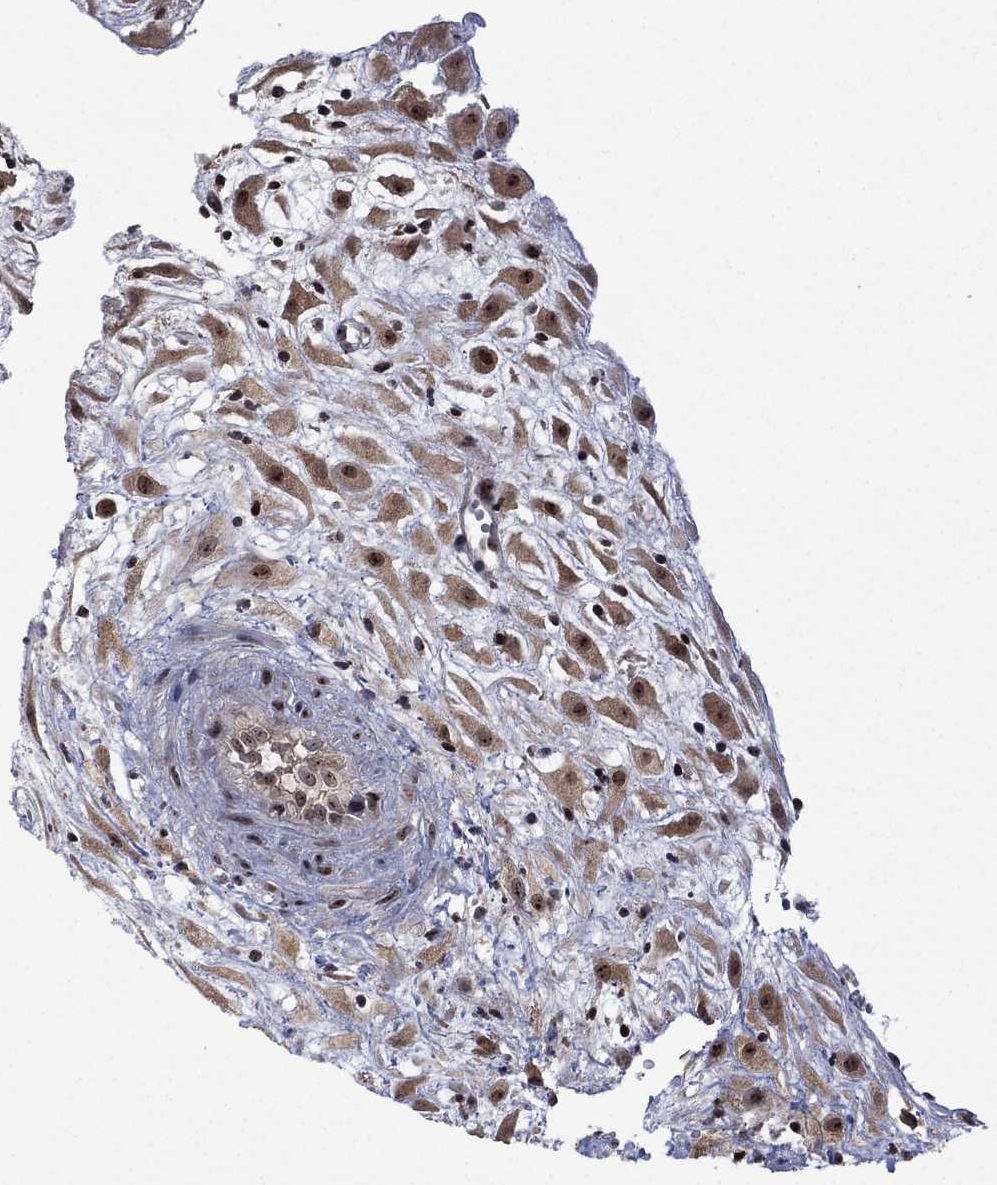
{"staining": {"intensity": "moderate", "quantity": "25%-75%", "location": "cytoplasmic/membranous,nuclear"}, "tissue": "placenta", "cell_type": "Decidual cells", "image_type": "normal", "snomed": [{"axis": "morphology", "description": "Normal tissue, NOS"}, {"axis": "topography", "description": "Placenta"}], "caption": "DAB immunohistochemical staining of unremarkable human placenta exhibits moderate cytoplasmic/membranous,nuclear protein staining in approximately 25%-75% of decidual cells.", "gene": "FBLL1", "patient": {"sex": "female", "age": 24}}